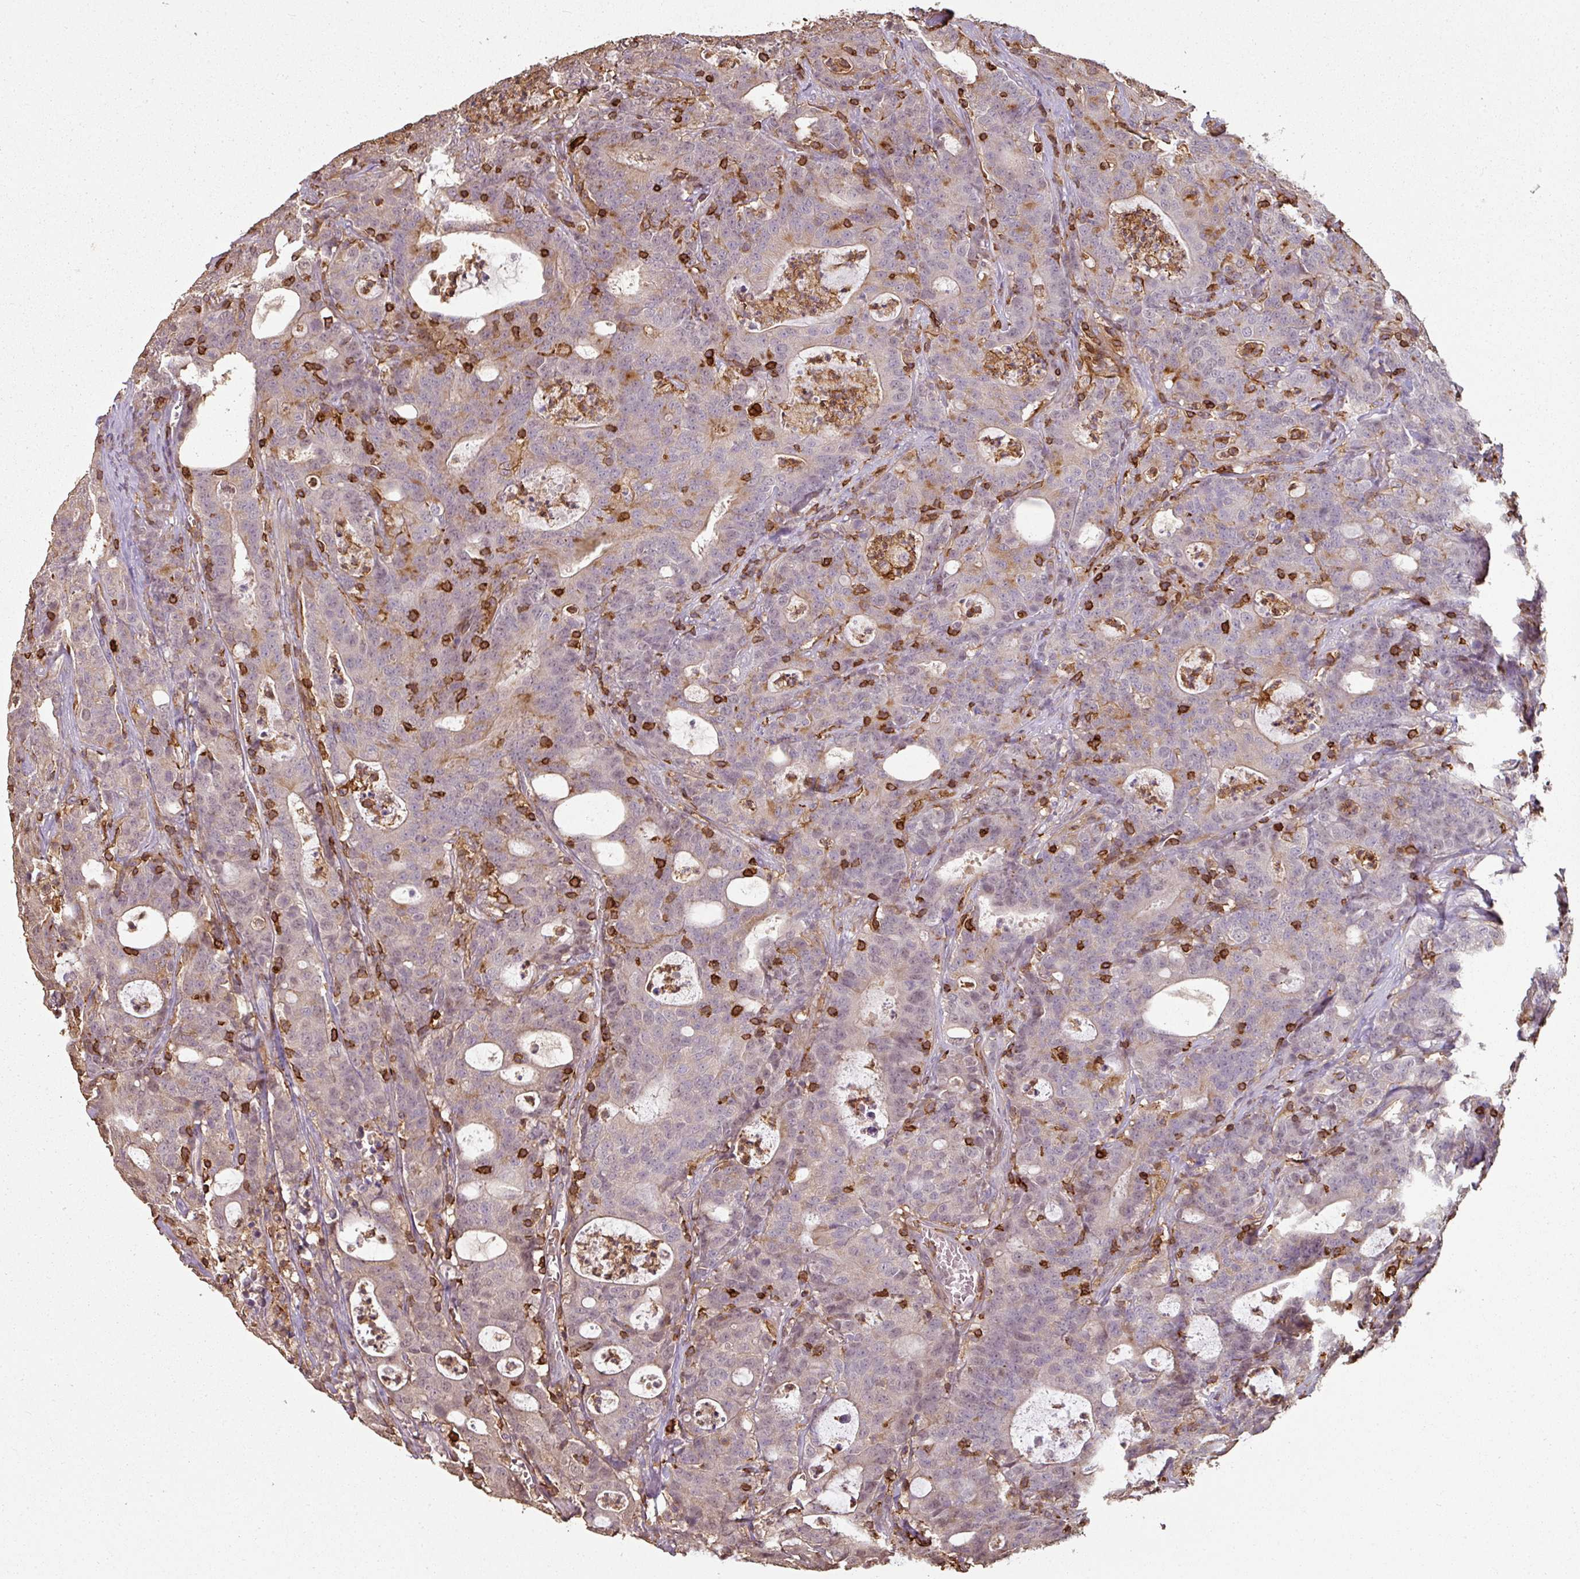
{"staining": {"intensity": "weak", "quantity": "<25%", "location": "cytoplasmic/membranous"}, "tissue": "colorectal cancer", "cell_type": "Tumor cells", "image_type": "cancer", "snomed": [{"axis": "morphology", "description": "Adenocarcinoma, NOS"}, {"axis": "topography", "description": "Colon"}], "caption": "Tumor cells show no significant expression in colorectal cancer (adenocarcinoma). (DAB IHC with hematoxylin counter stain).", "gene": "OLFML2B", "patient": {"sex": "male", "age": 83}}